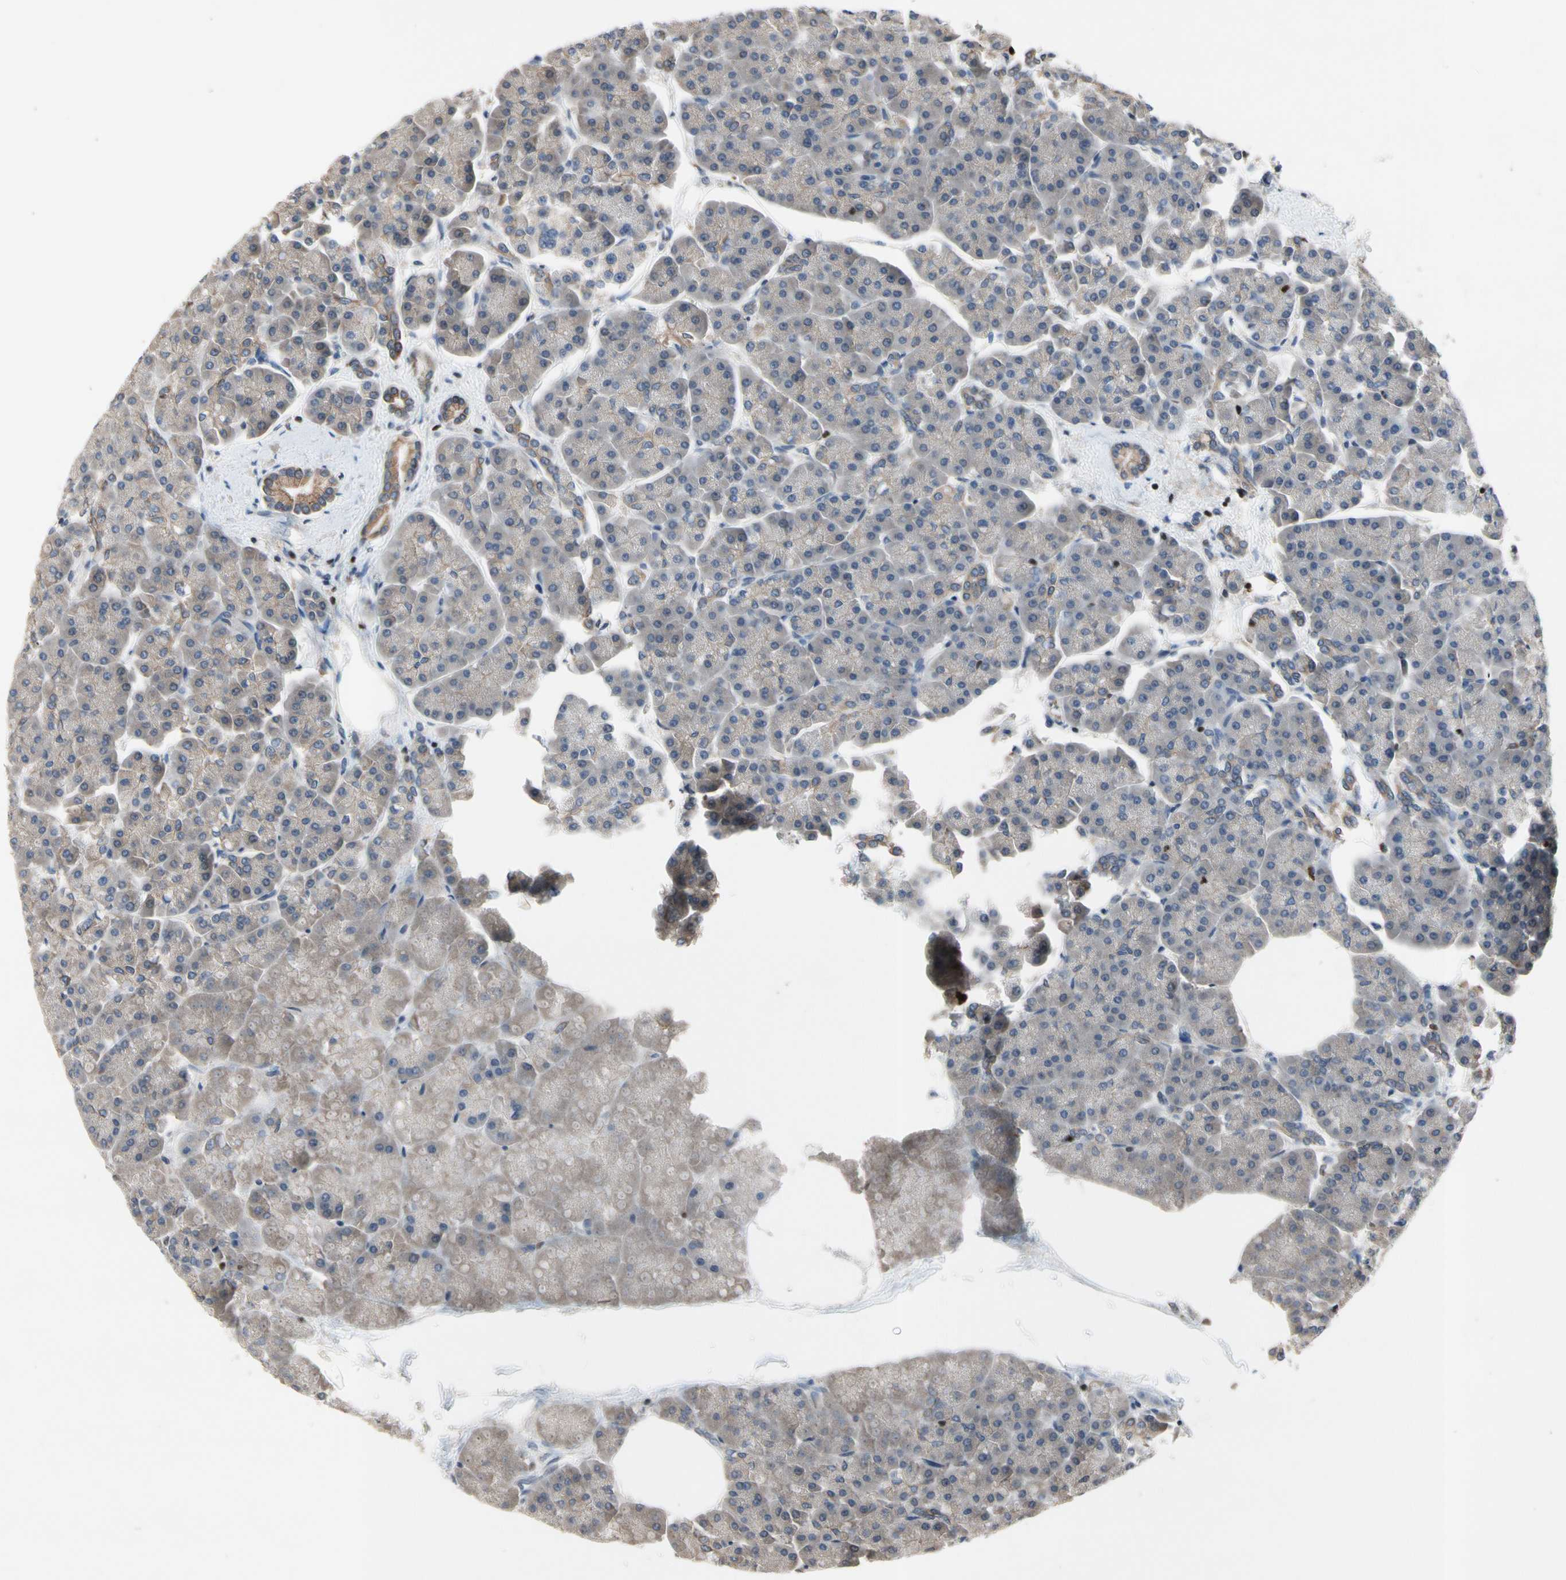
{"staining": {"intensity": "negative", "quantity": "none", "location": "none"}, "tissue": "pancreas", "cell_type": "Exocrine glandular cells", "image_type": "normal", "snomed": [{"axis": "morphology", "description": "Normal tissue, NOS"}, {"axis": "topography", "description": "Pancreas"}], "caption": "IHC image of benign human pancreas stained for a protein (brown), which demonstrates no staining in exocrine glandular cells.", "gene": "TBX21", "patient": {"sex": "female", "age": 70}}